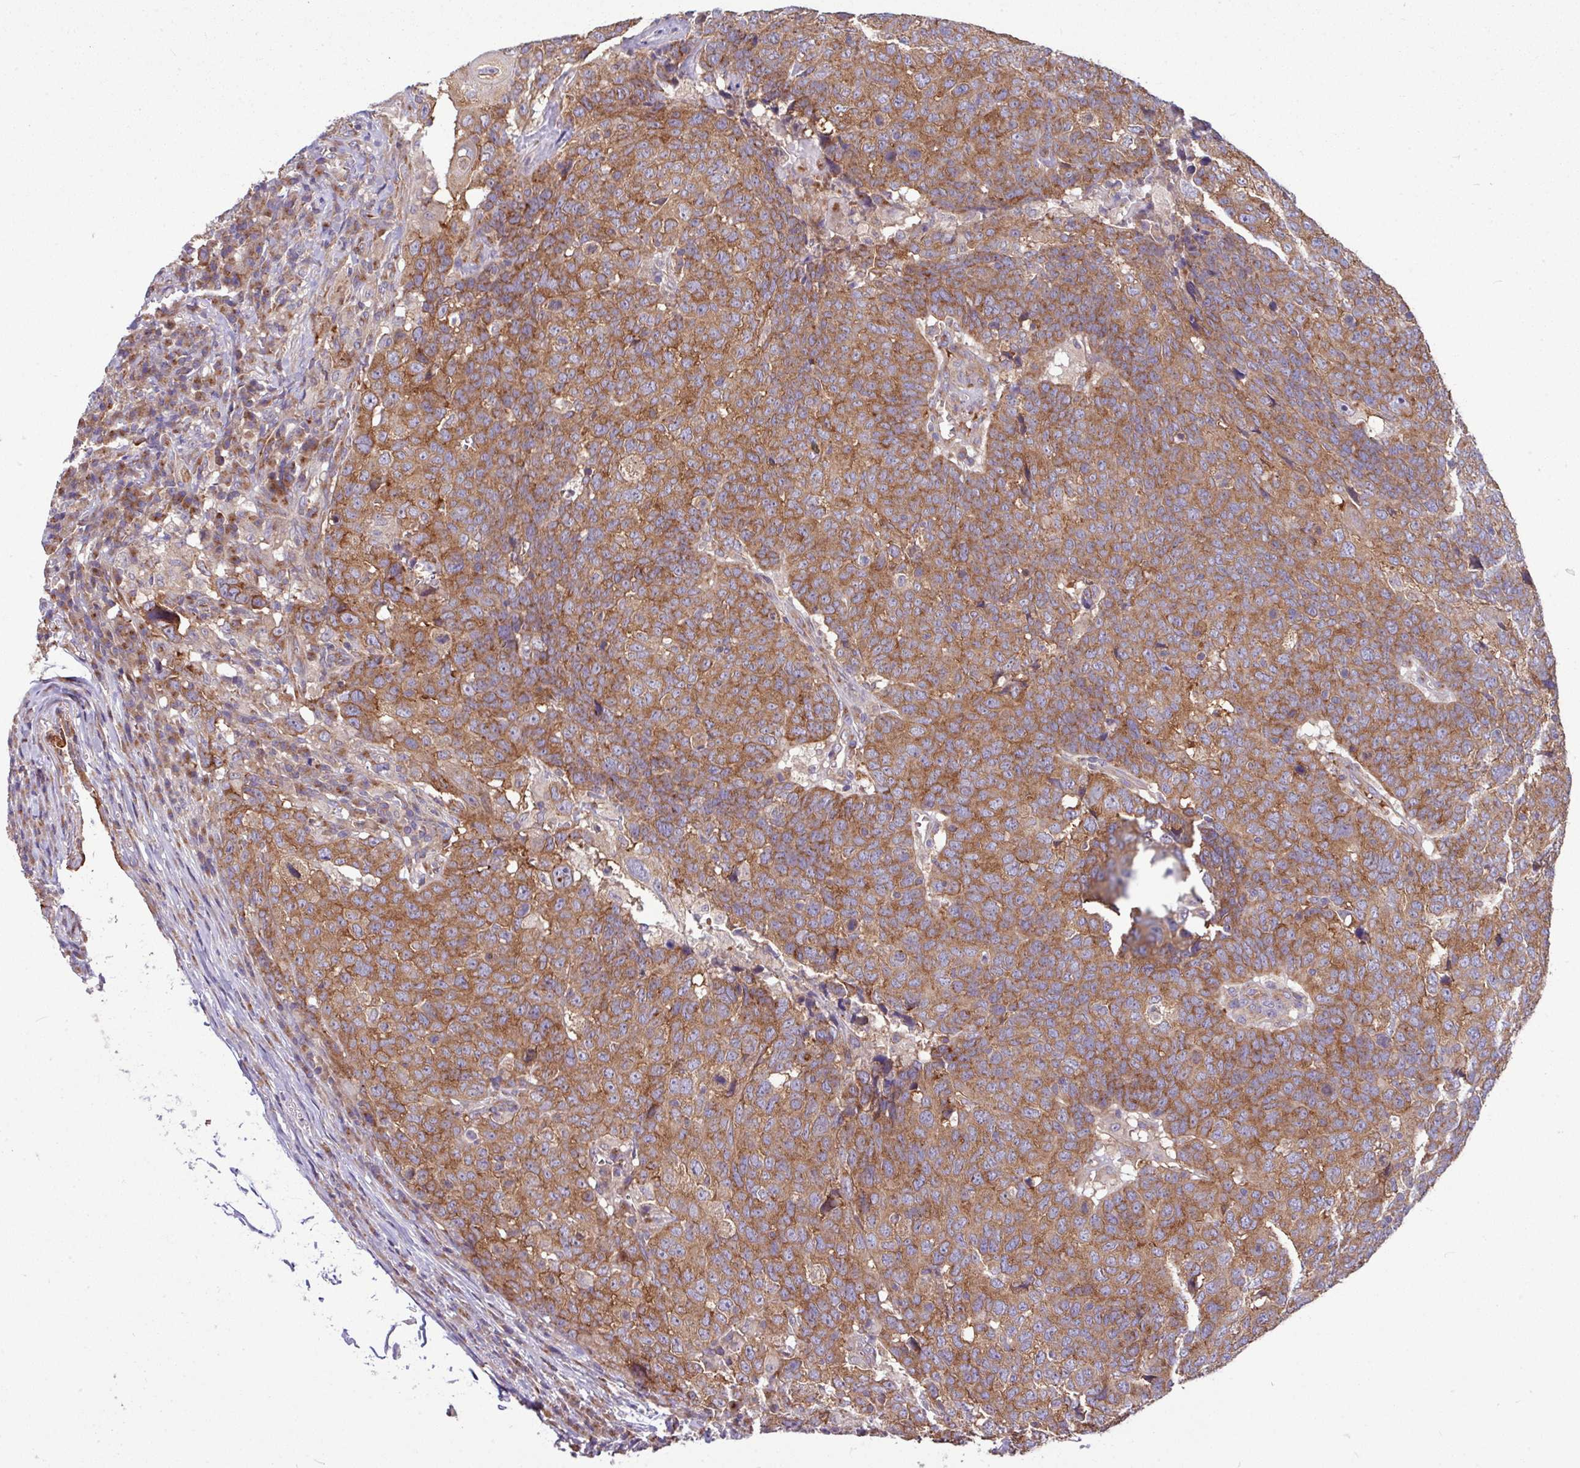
{"staining": {"intensity": "moderate", "quantity": ">75%", "location": "cytoplasmic/membranous"}, "tissue": "head and neck cancer", "cell_type": "Tumor cells", "image_type": "cancer", "snomed": [{"axis": "morphology", "description": "Normal tissue, NOS"}, {"axis": "morphology", "description": "Squamous cell carcinoma, NOS"}, {"axis": "topography", "description": "Skeletal muscle"}, {"axis": "topography", "description": "Vascular tissue"}, {"axis": "topography", "description": "Peripheral nerve tissue"}, {"axis": "topography", "description": "Head-Neck"}], "caption": "Immunohistochemistry (IHC) (DAB) staining of head and neck cancer (squamous cell carcinoma) displays moderate cytoplasmic/membranous protein positivity in about >75% of tumor cells.", "gene": "LSM12", "patient": {"sex": "male", "age": 66}}